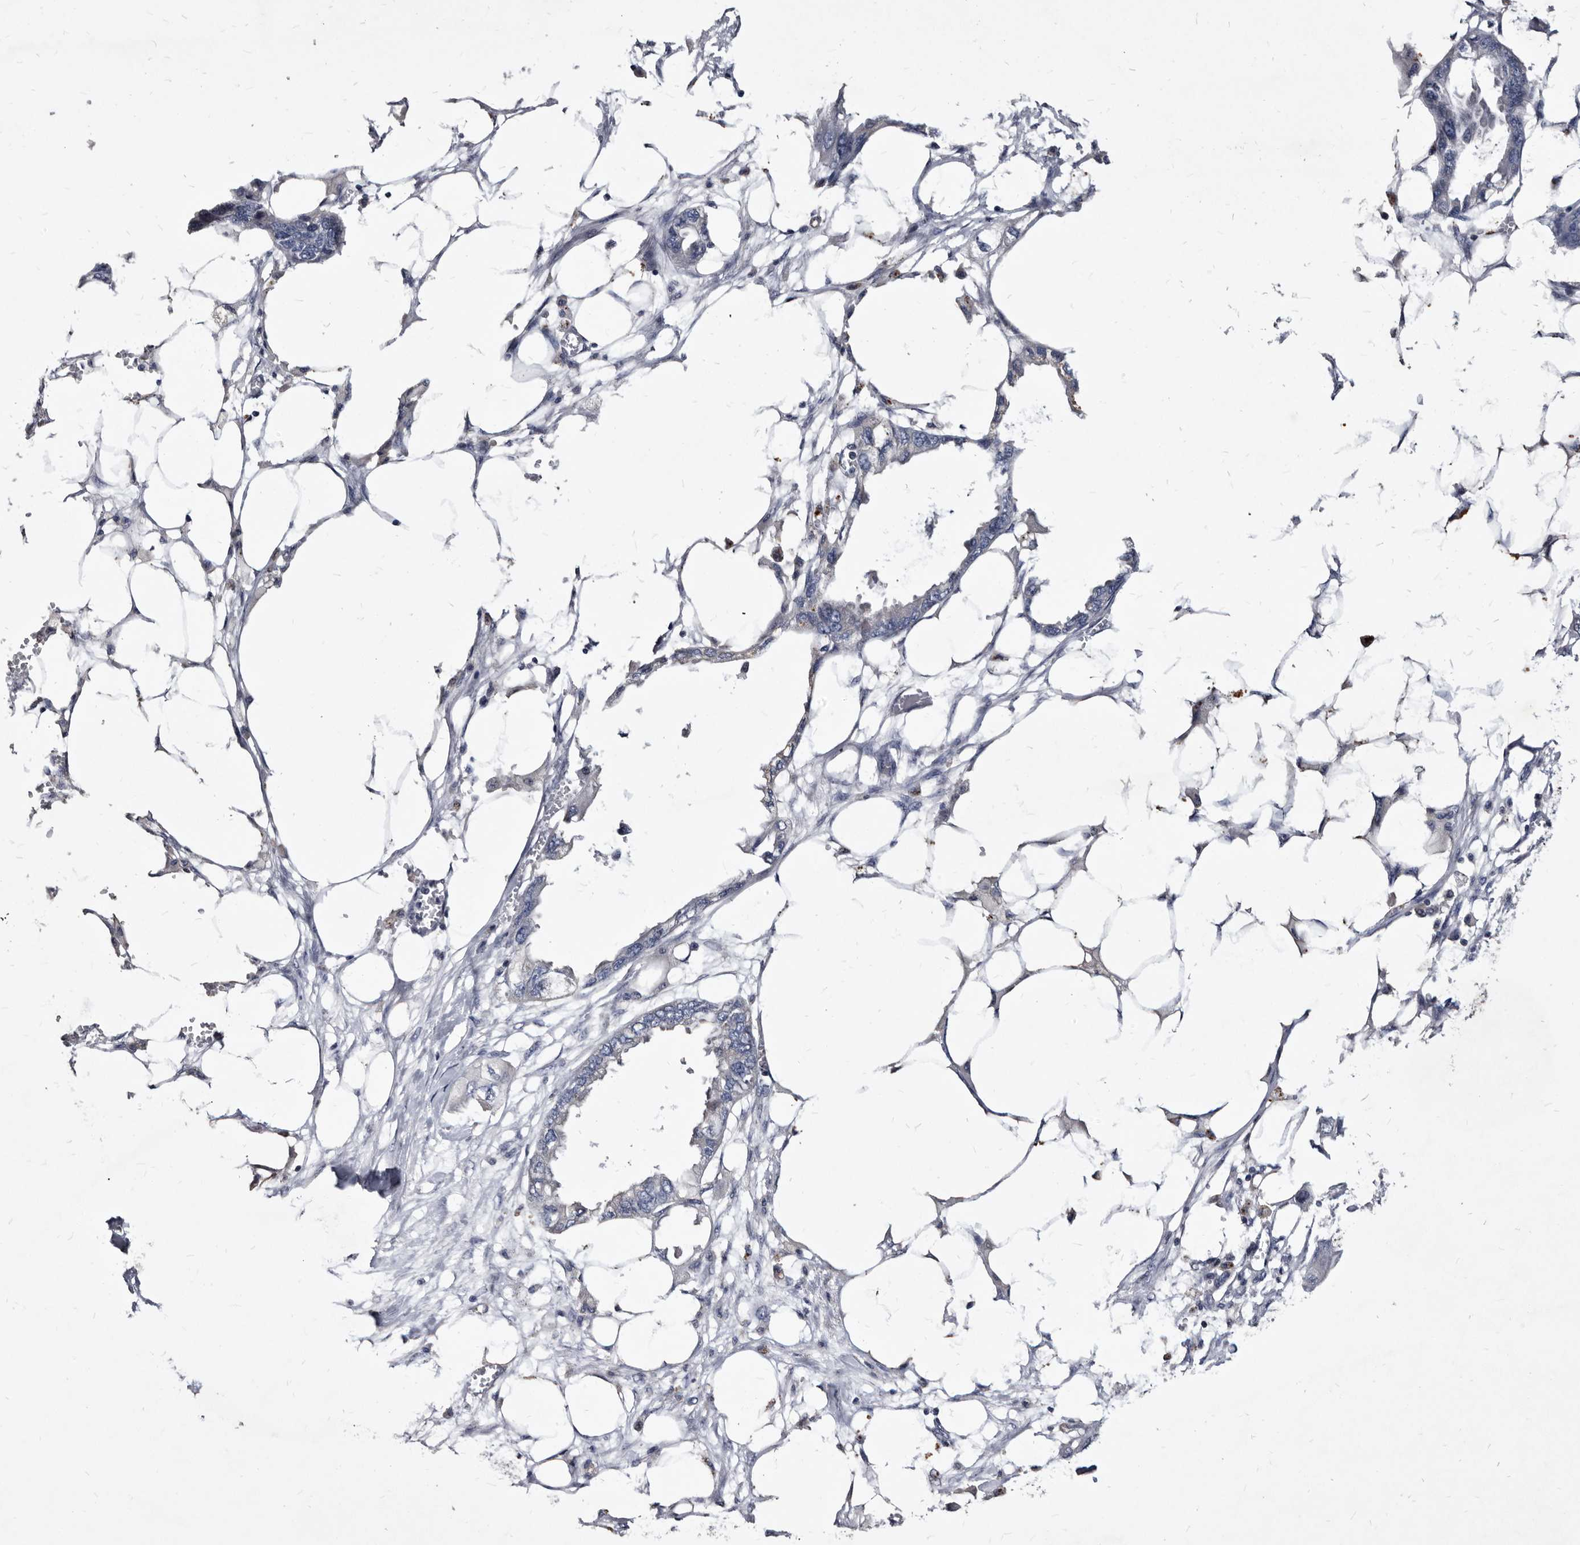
{"staining": {"intensity": "negative", "quantity": "none", "location": "none"}, "tissue": "endometrial cancer", "cell_type": "Tumor cells", "image_type": "cancer", "snomed": [{"axis": "morphology", "description": "Adenocarcinoma, NOS"}, {"axis": "morphology", "description": "Adenocarcinoma, metastatic, NOS"}, {"axis": "topography", "description": "Adipose tissue"}, {"axis": "topography", "description": "Endometrium"}], "caption": "IHC image of neoplastic tissue: human endometrial cancer (adenocarcinoma) stained with DAB (3,3'-diaminobenzidine) exhibits no significant protein positivity in tumor cells.", "gene": "SLC39A2", "patient": {"sex": "female", "age": 67}}